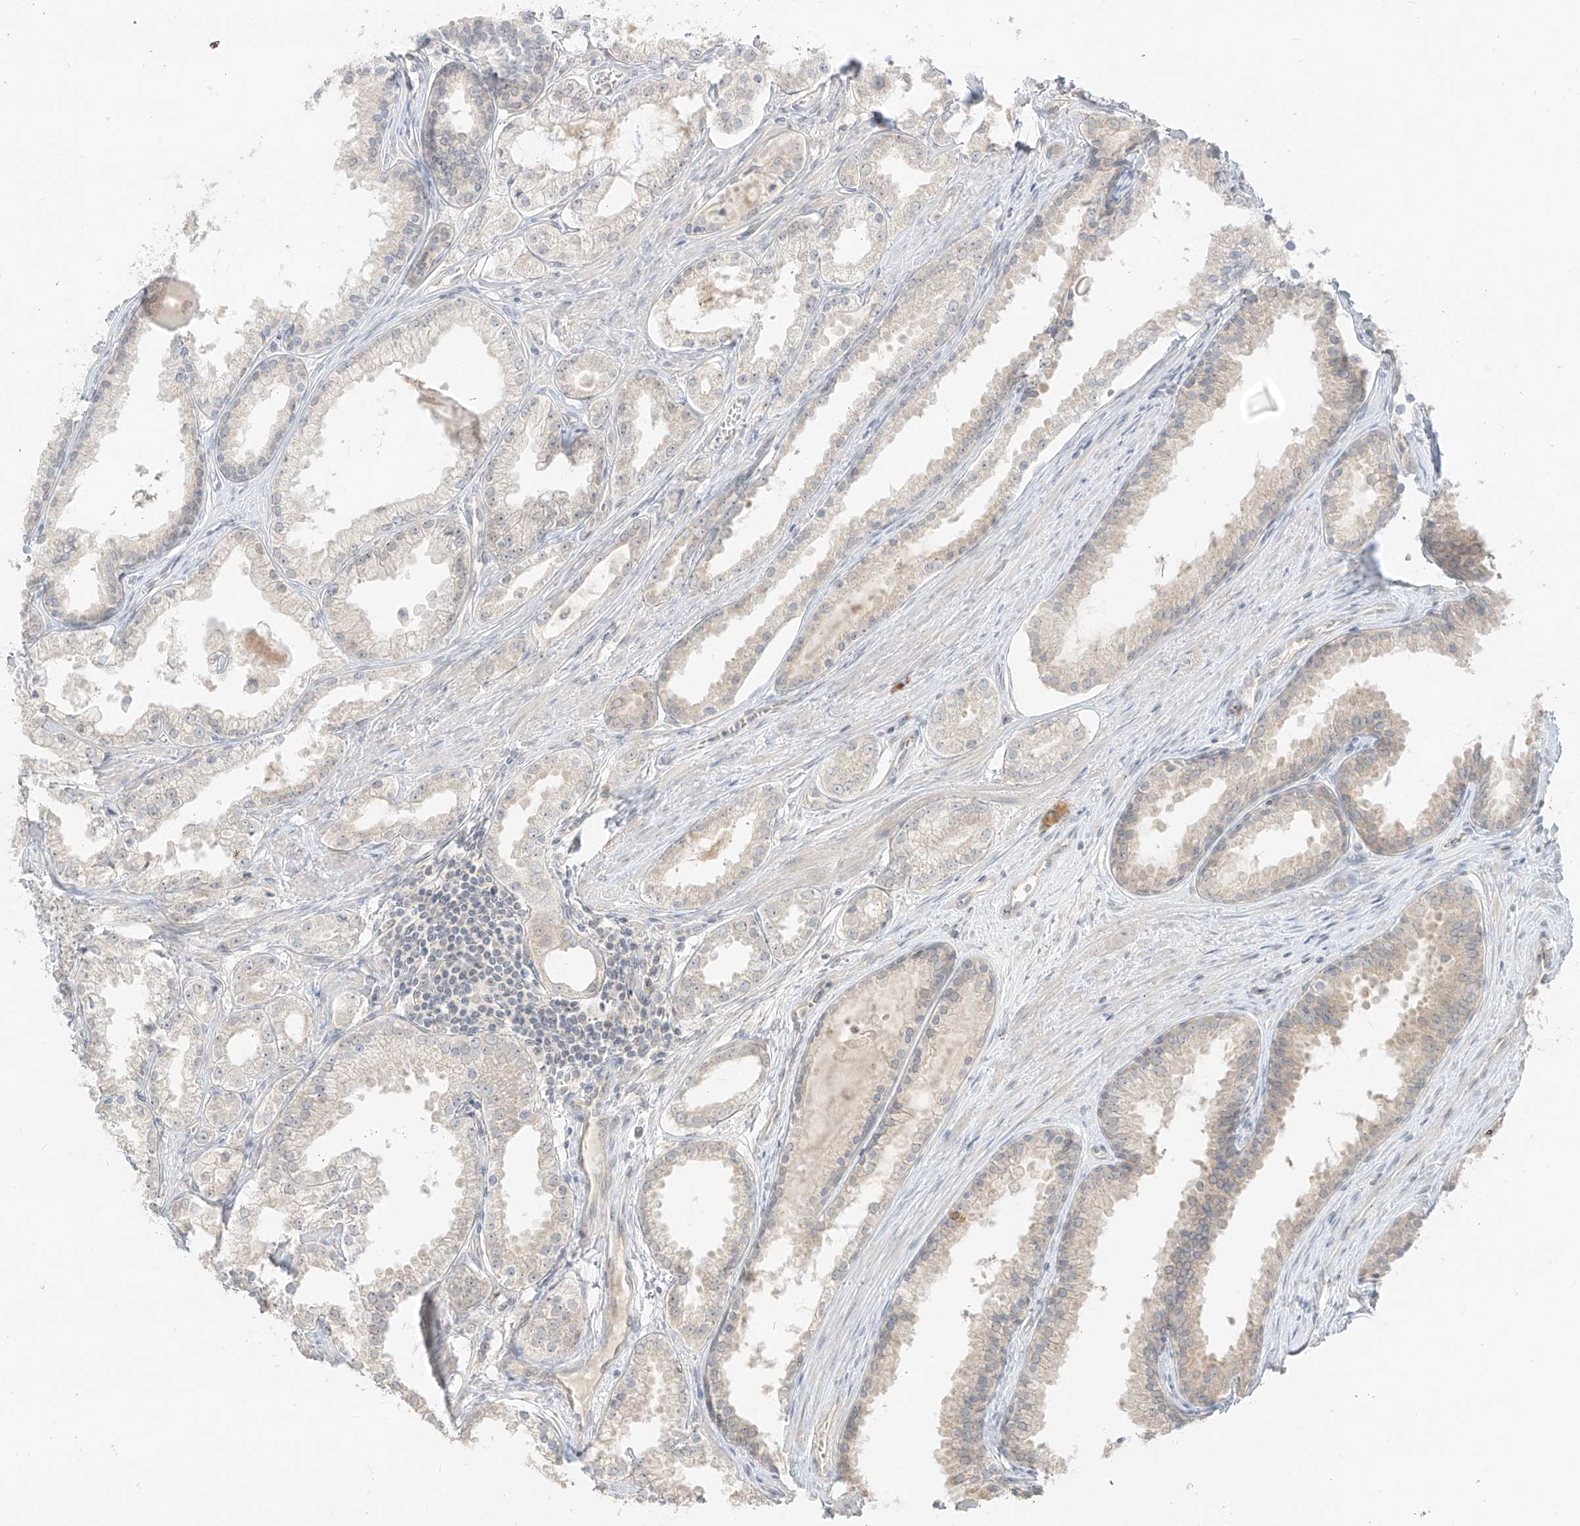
{"staining": {"intensity": "negative", "quantity": "none", "location": "none"}, "tissue": "prostate cancer", "cell_type": "Tumor cells", "image_type": "cancer", "snomed": [{"axis": "morphology", "description": "Adenocarcinoma, High grade"}, {"axis": "topography", "description": "Prostate"}], "caption": "Prostate cancer was stained to show a protein in brown. There is no significant expression in tumor cells. The staining is performed using DAB (3,3'-diaminobenzidine) brown chromogen with nuclei counter-stained in using hematoxylin.", "gene": "LIPT1", "patient": {"sex": "male", "age": 68}}